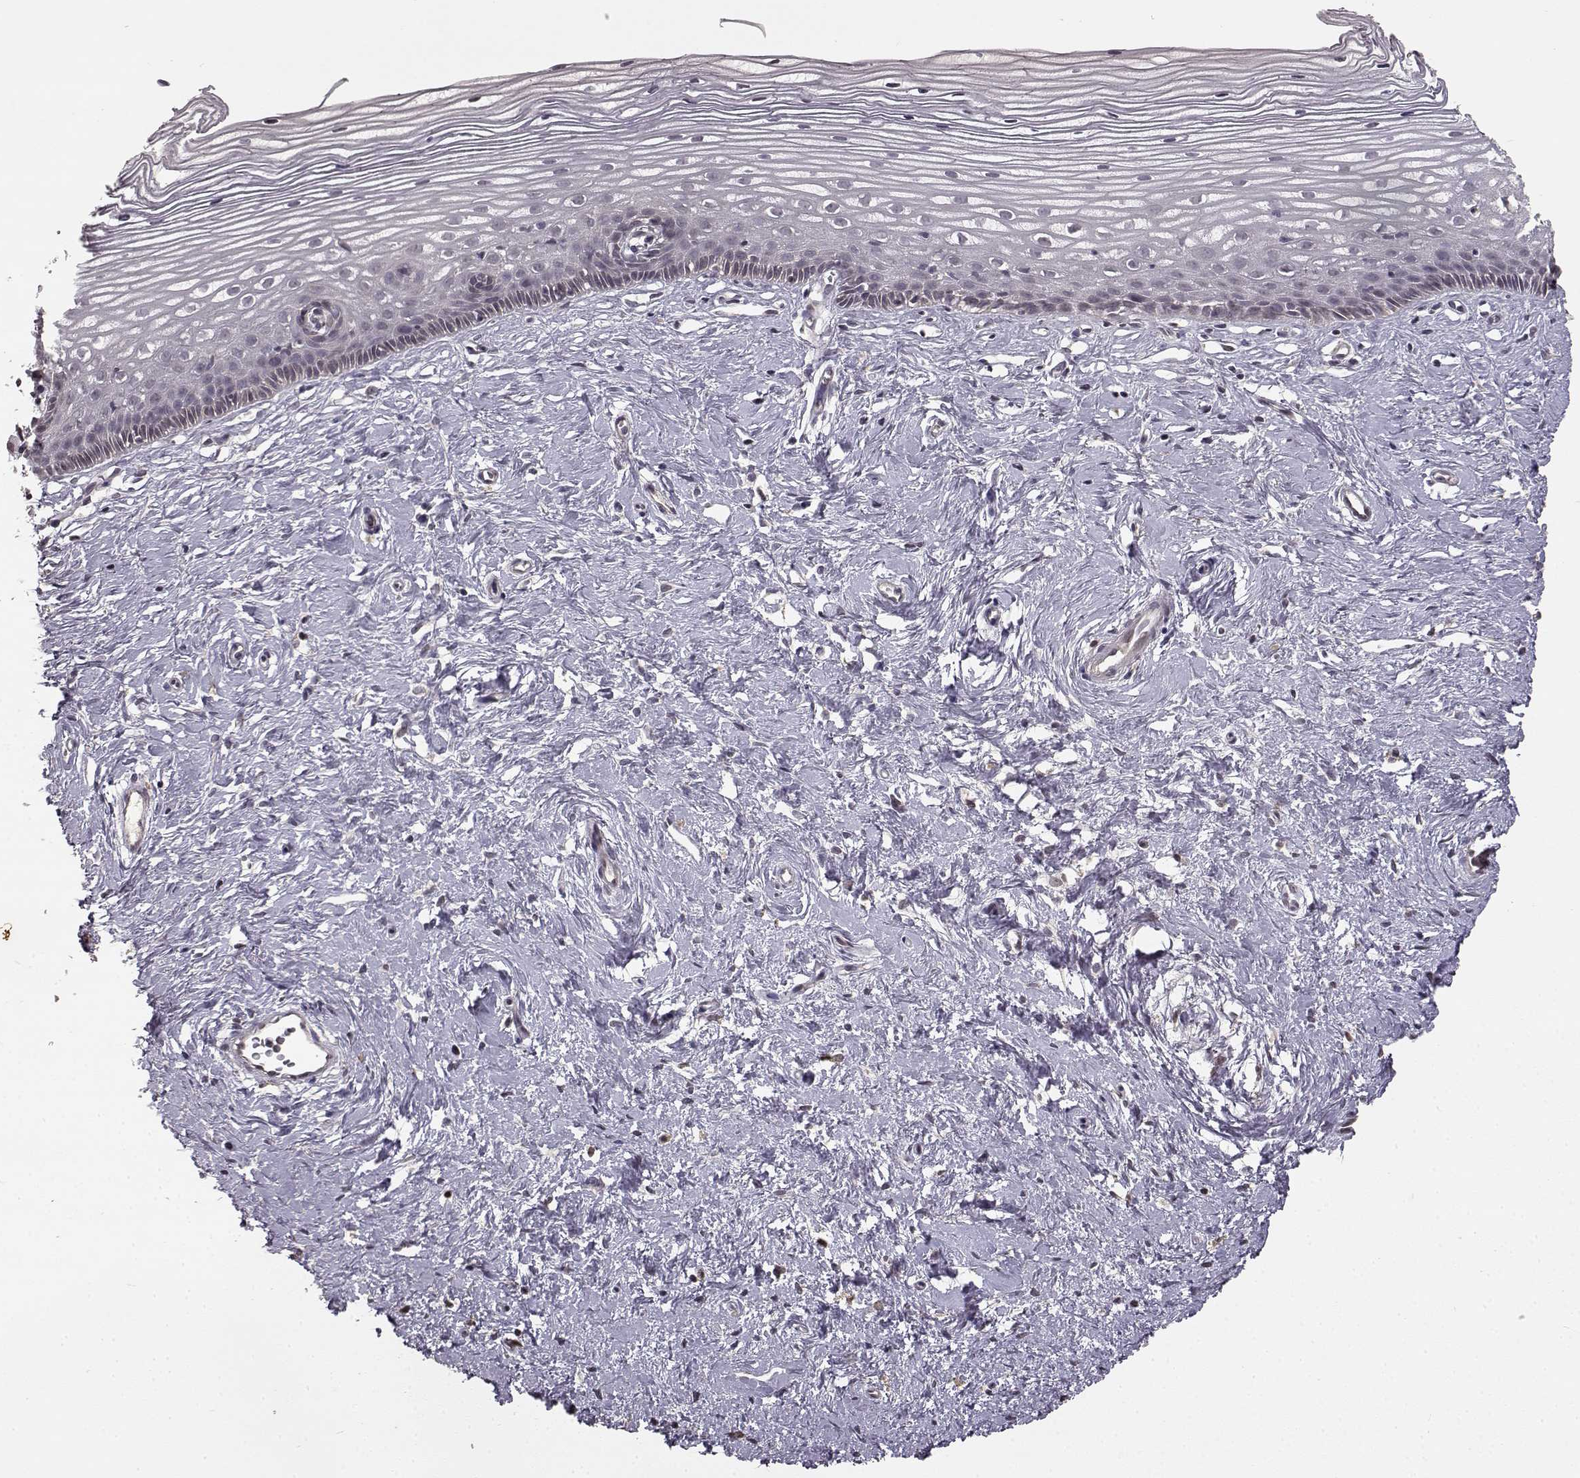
{"staining": {"intensity": "negative", "quantity": "none", "location": "none"}, "tissue": "cervix", "cell_type": "Glandular cells", "image_type": "normal", "snomed": [{"axis": "morphology", "description": "Normal tissue, NOS"}, {"axis": "topography", "description": "Cervix"}], "caption": "This is an IHC image of normal cervix. There is no staining in glandular cells.", "gene": "NTRK2", "patient": {"sex": "female", "age": 40}}